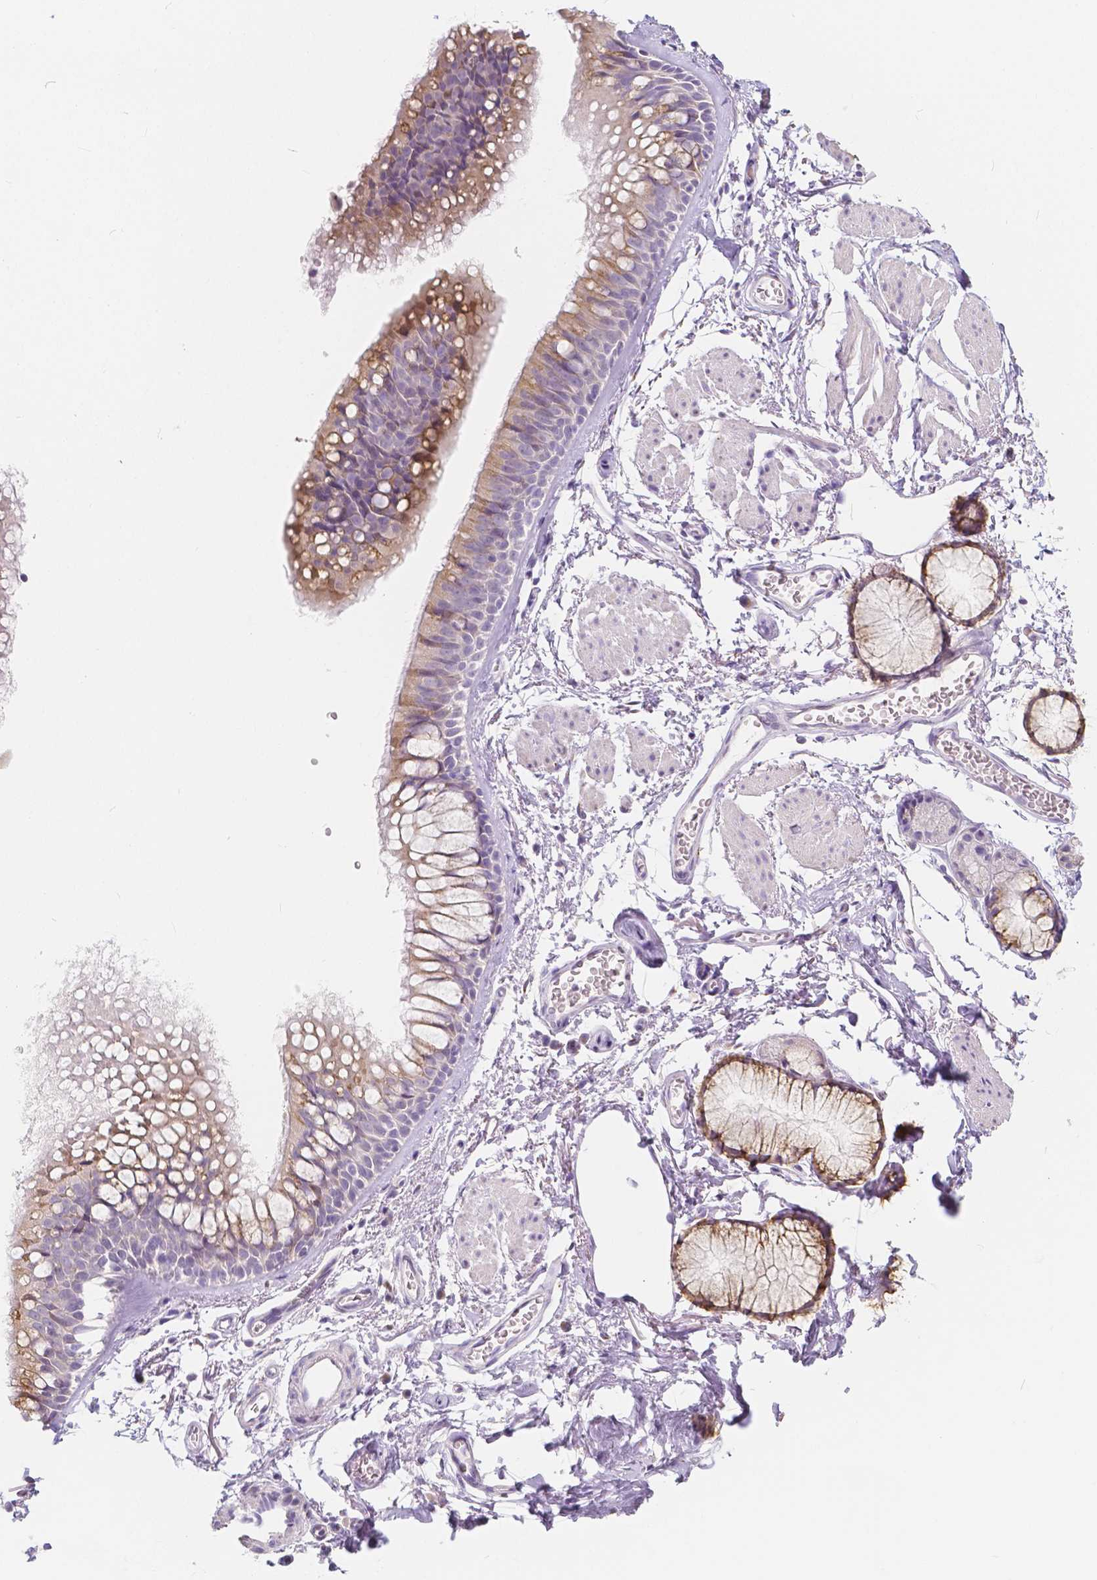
{"staining": {"intensity": "negative", "quantity": "none", "location": "none"}, "tissue": "soft tissue", "cell_type": "Fibroblasts", "image_type": "normal", "snomed": [{"axis": "morphology", "description": "Normal tissue, NOS"}, {"axis": "topography", "description": "Cartilage tissue"}, {"axis": "topography", "description": "Bronchus"}], "caption": "Soft tissue stained for a protein using immunohistochemistry (IHC) exhibits no positivity fibroblasts.", "gene": "RNF186", "patient": {"sex": "female", "age": 79}}